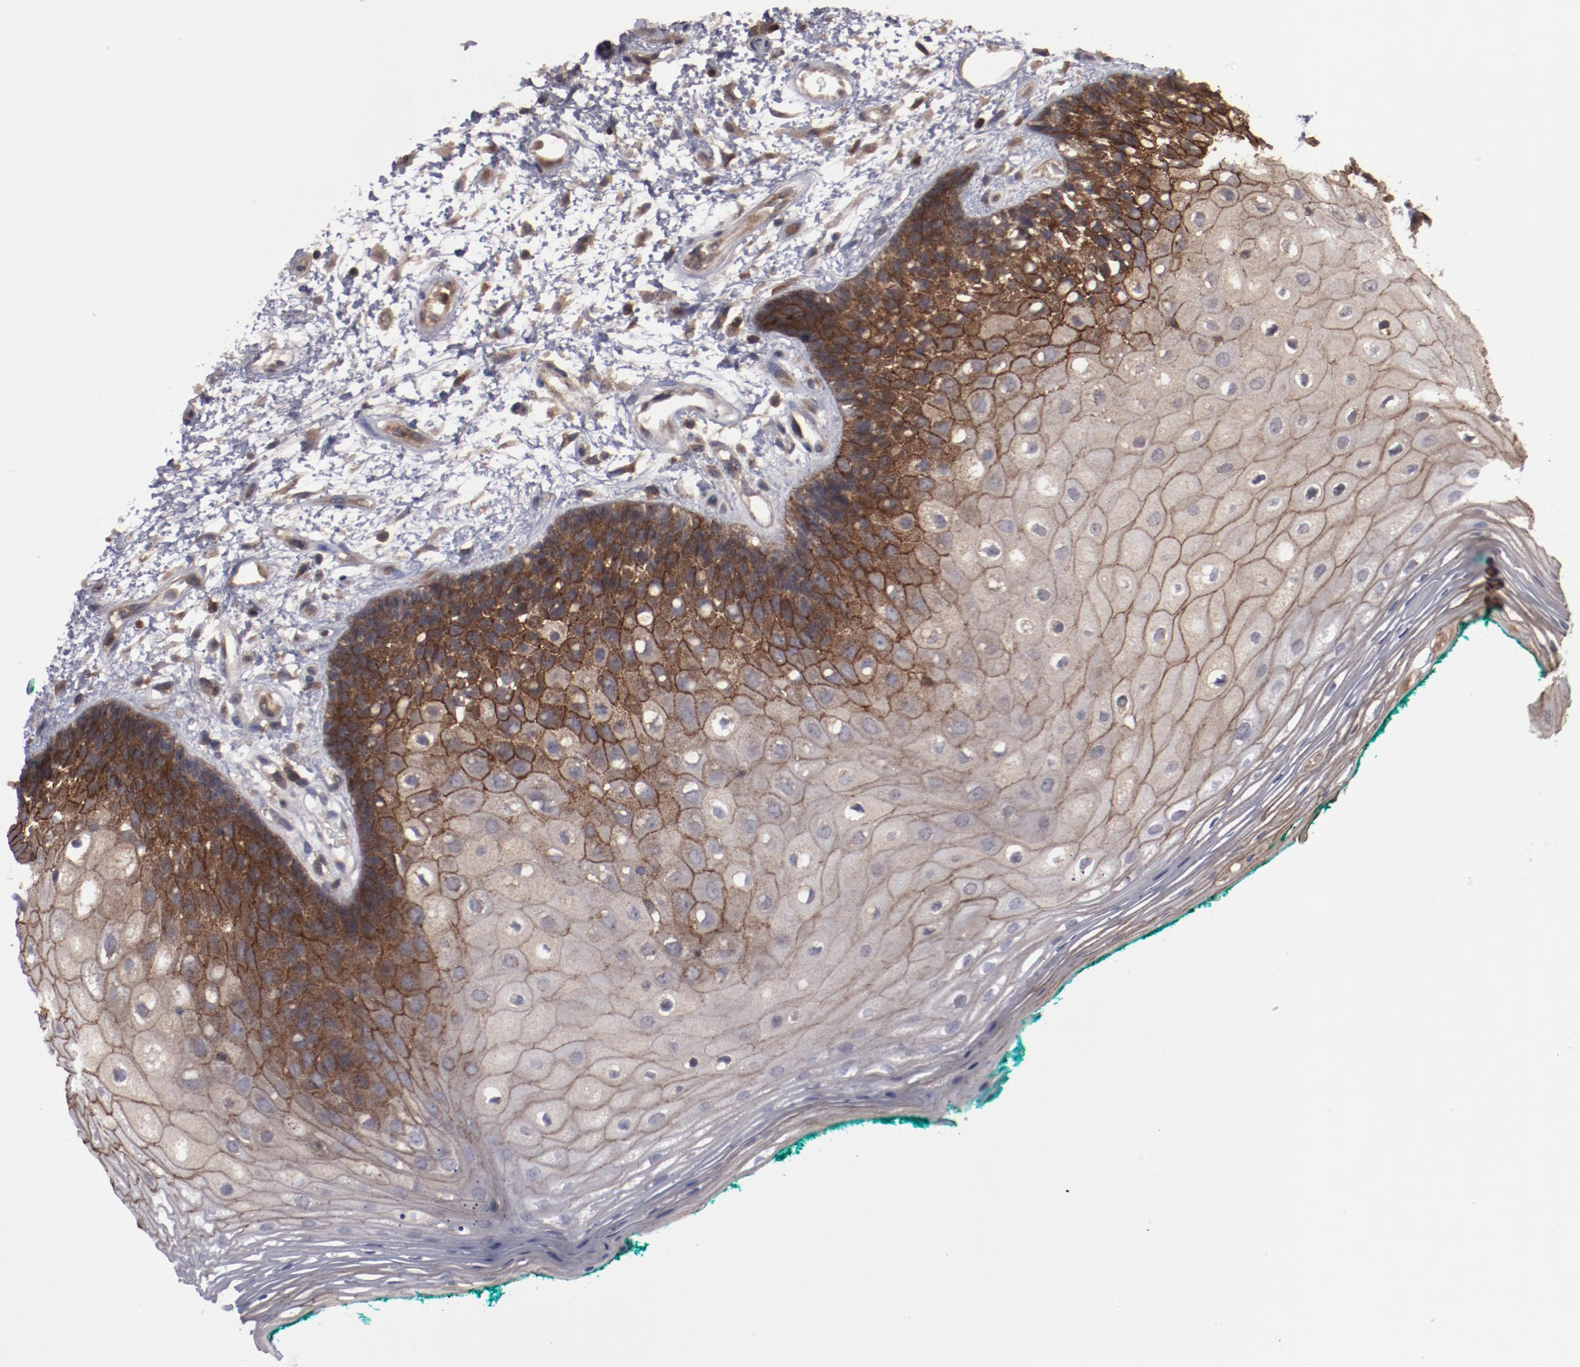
{"staining": {"intensity": "moderate", "quantity": ">75%", "location": "cytoplasmic/membranous"}, "tissue": "oral mucosa", "cell_type": "Squamous epithelial cells", "image_type": "normal", "snomed": [{"axis": "morphology", "description": "Normal tissue, NOS"}, {"axis": "morphology", "description": "Squamous cell carcinoma, NOS"}, {"axis": "topography", "description": "Skeletal muscle"}, {"axis": "topography", "description": "Oral tissue"}, {"axis": "topography", "description": "Head-Neck"}], "caption": "This image displays benign oral mucosa stained with immunohistochemistry (IHC) to label a protein in brown. The cytoplasmic/membranous of squamous epithelial cells show moderate positivity for the protein. Nuclei are counter-stained blue.", "gene": "RPS6KA6", "patient": {"sex": "female", "age": 84}}